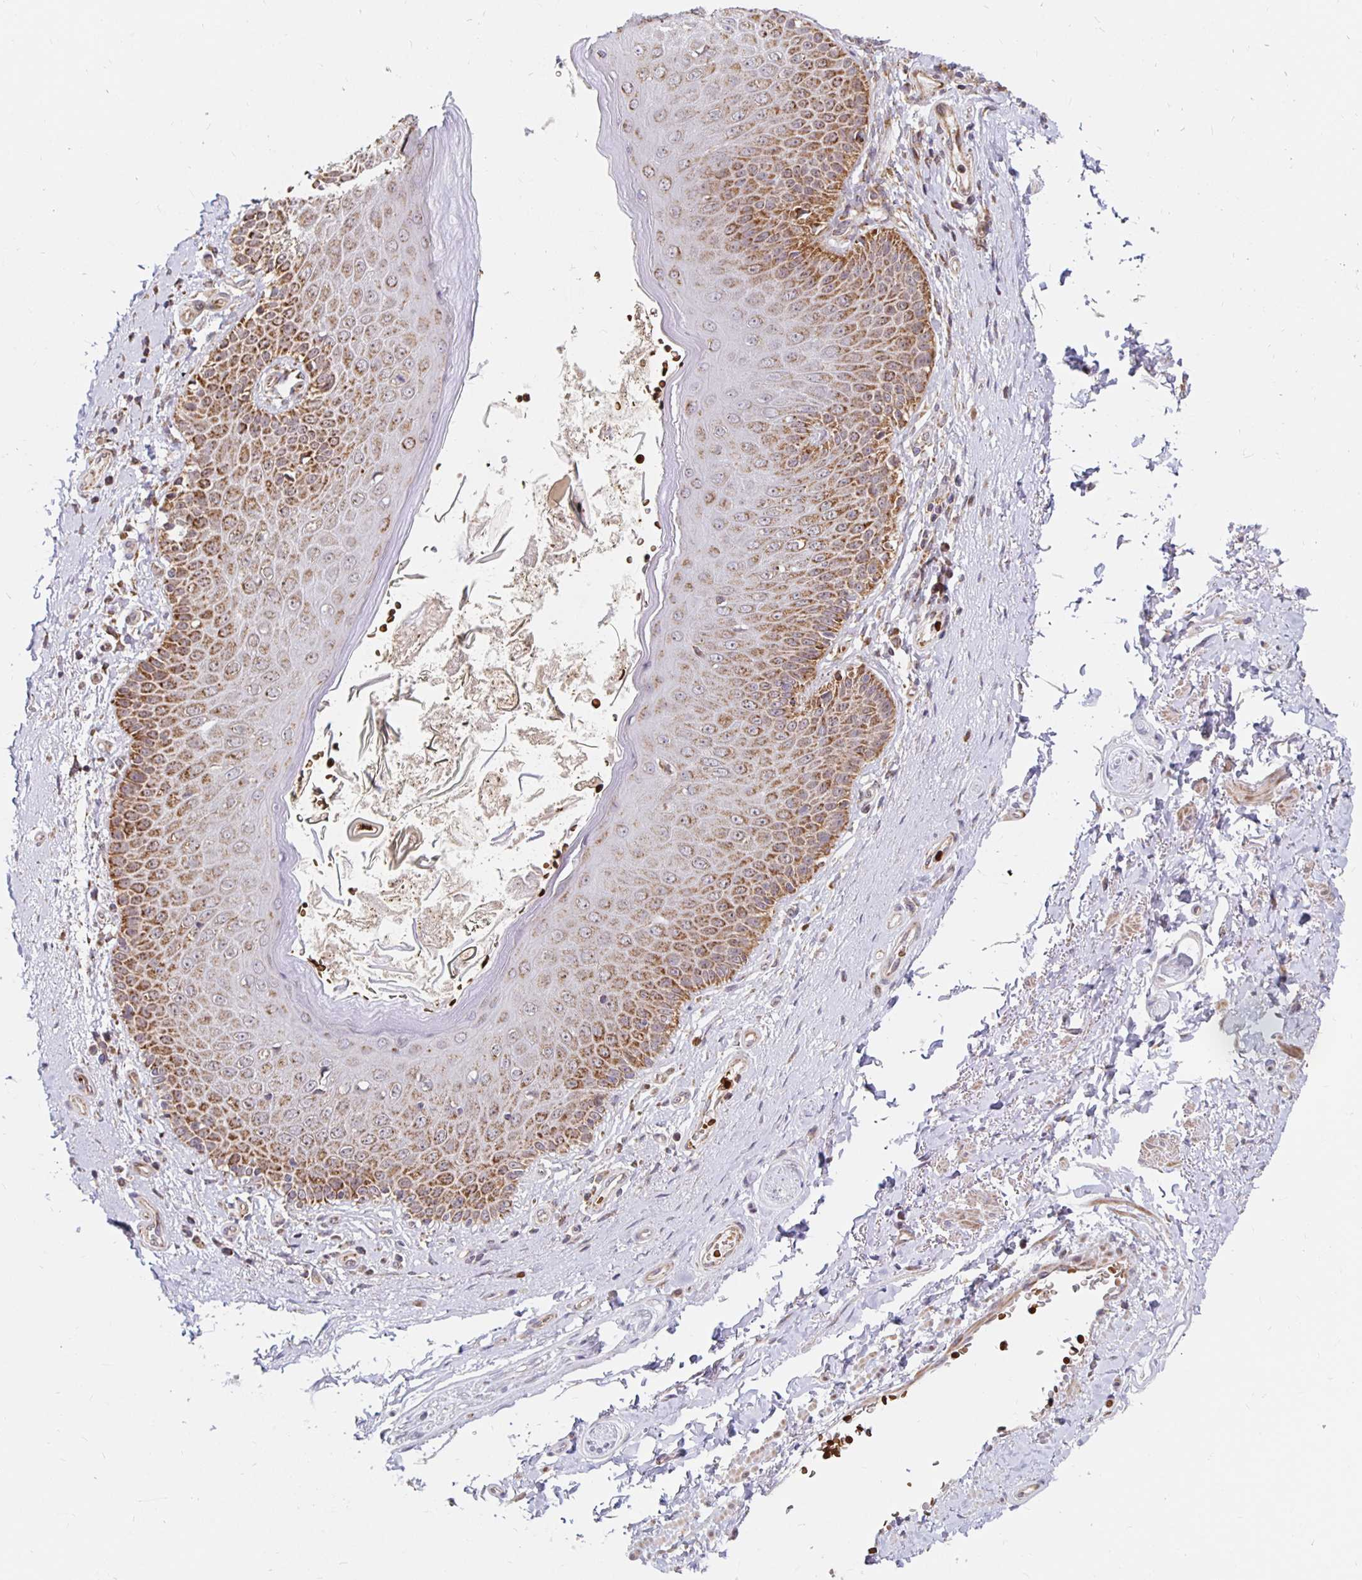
{"staining": {"intensity": "moderate", "quantity": "<25%", "location": "cytoplasmic/membranous"}, "tissue": "adipose tissue", "cell_type": "Adipocytes", "image_type": "normal", "snomed": [{"axis": "morphology", "description": "Normal tissue, NOS"}, {"axis": "topography", "description": "Peripheral nerve tissue"}], "caption": "Moderate cytoplasmic/membranous positivity for a protein is present in about <25% of adipocytes of unremarkable adipose tissue using immunohistochemistry (IHC).", "gene": "MRPL28", "patient": {"sex": "male", "age": 51}}